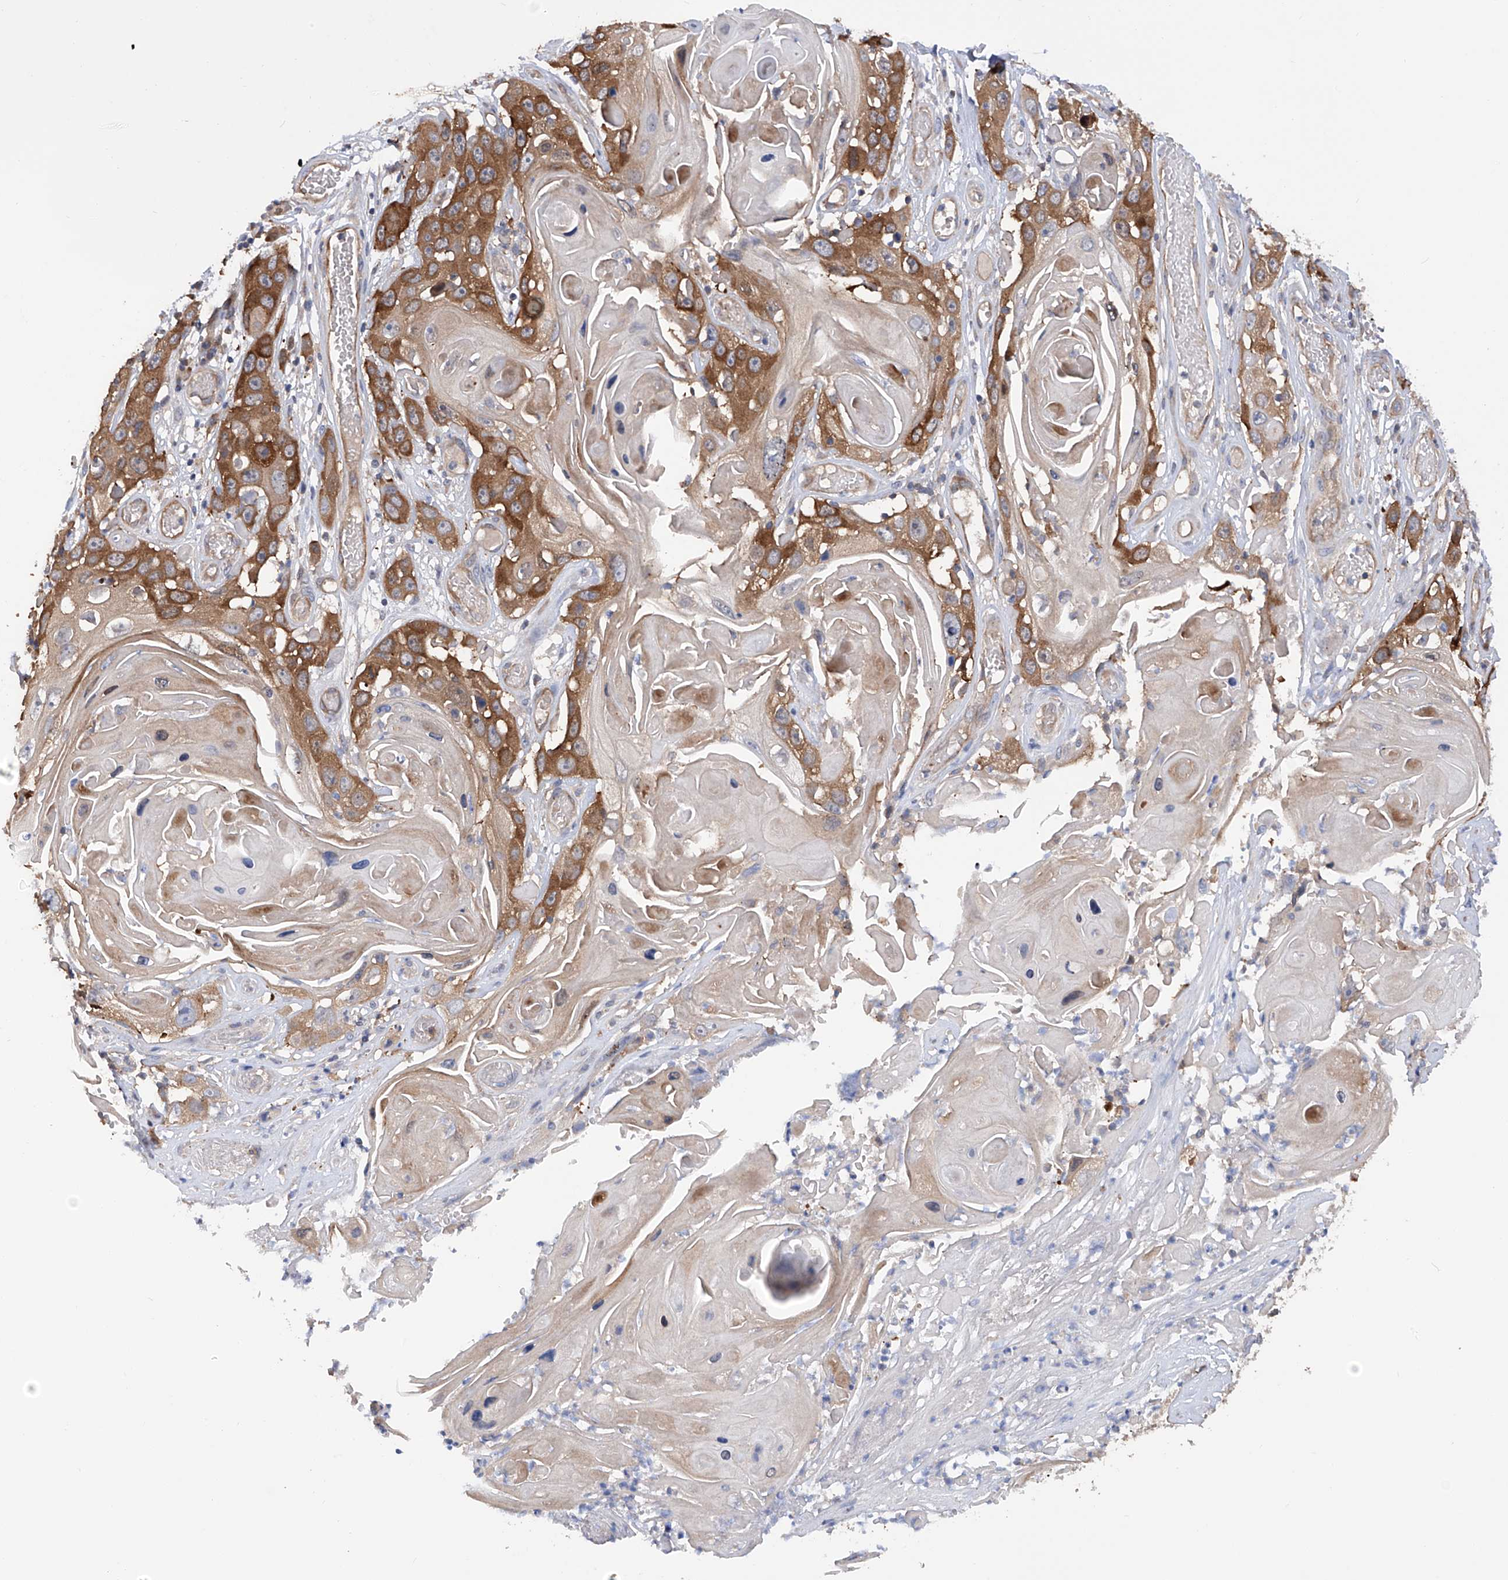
{"staining": {"intensity": "moderate", "quantity": ">75%", "location": "cytoplasmic/membranous"}, "tissue": "skin cancer", "cell_type": "Tumor cells", "image_type": "cancer", "snomed": [{"axis": "morphology", "description": "Squamous cell carcinoma, NOS"}, {"axis": "topography", "description": "Skin"}], "caption": "A high-resolution photomicrograph shows IHC staining of squamous cell carcinoma (skin), which demonstrates moderate cytoplasmic/membranous staining in about >75% of tumor cells.", "gene": "NUDT17", "patient": {"sex": "male", "age": 55}}